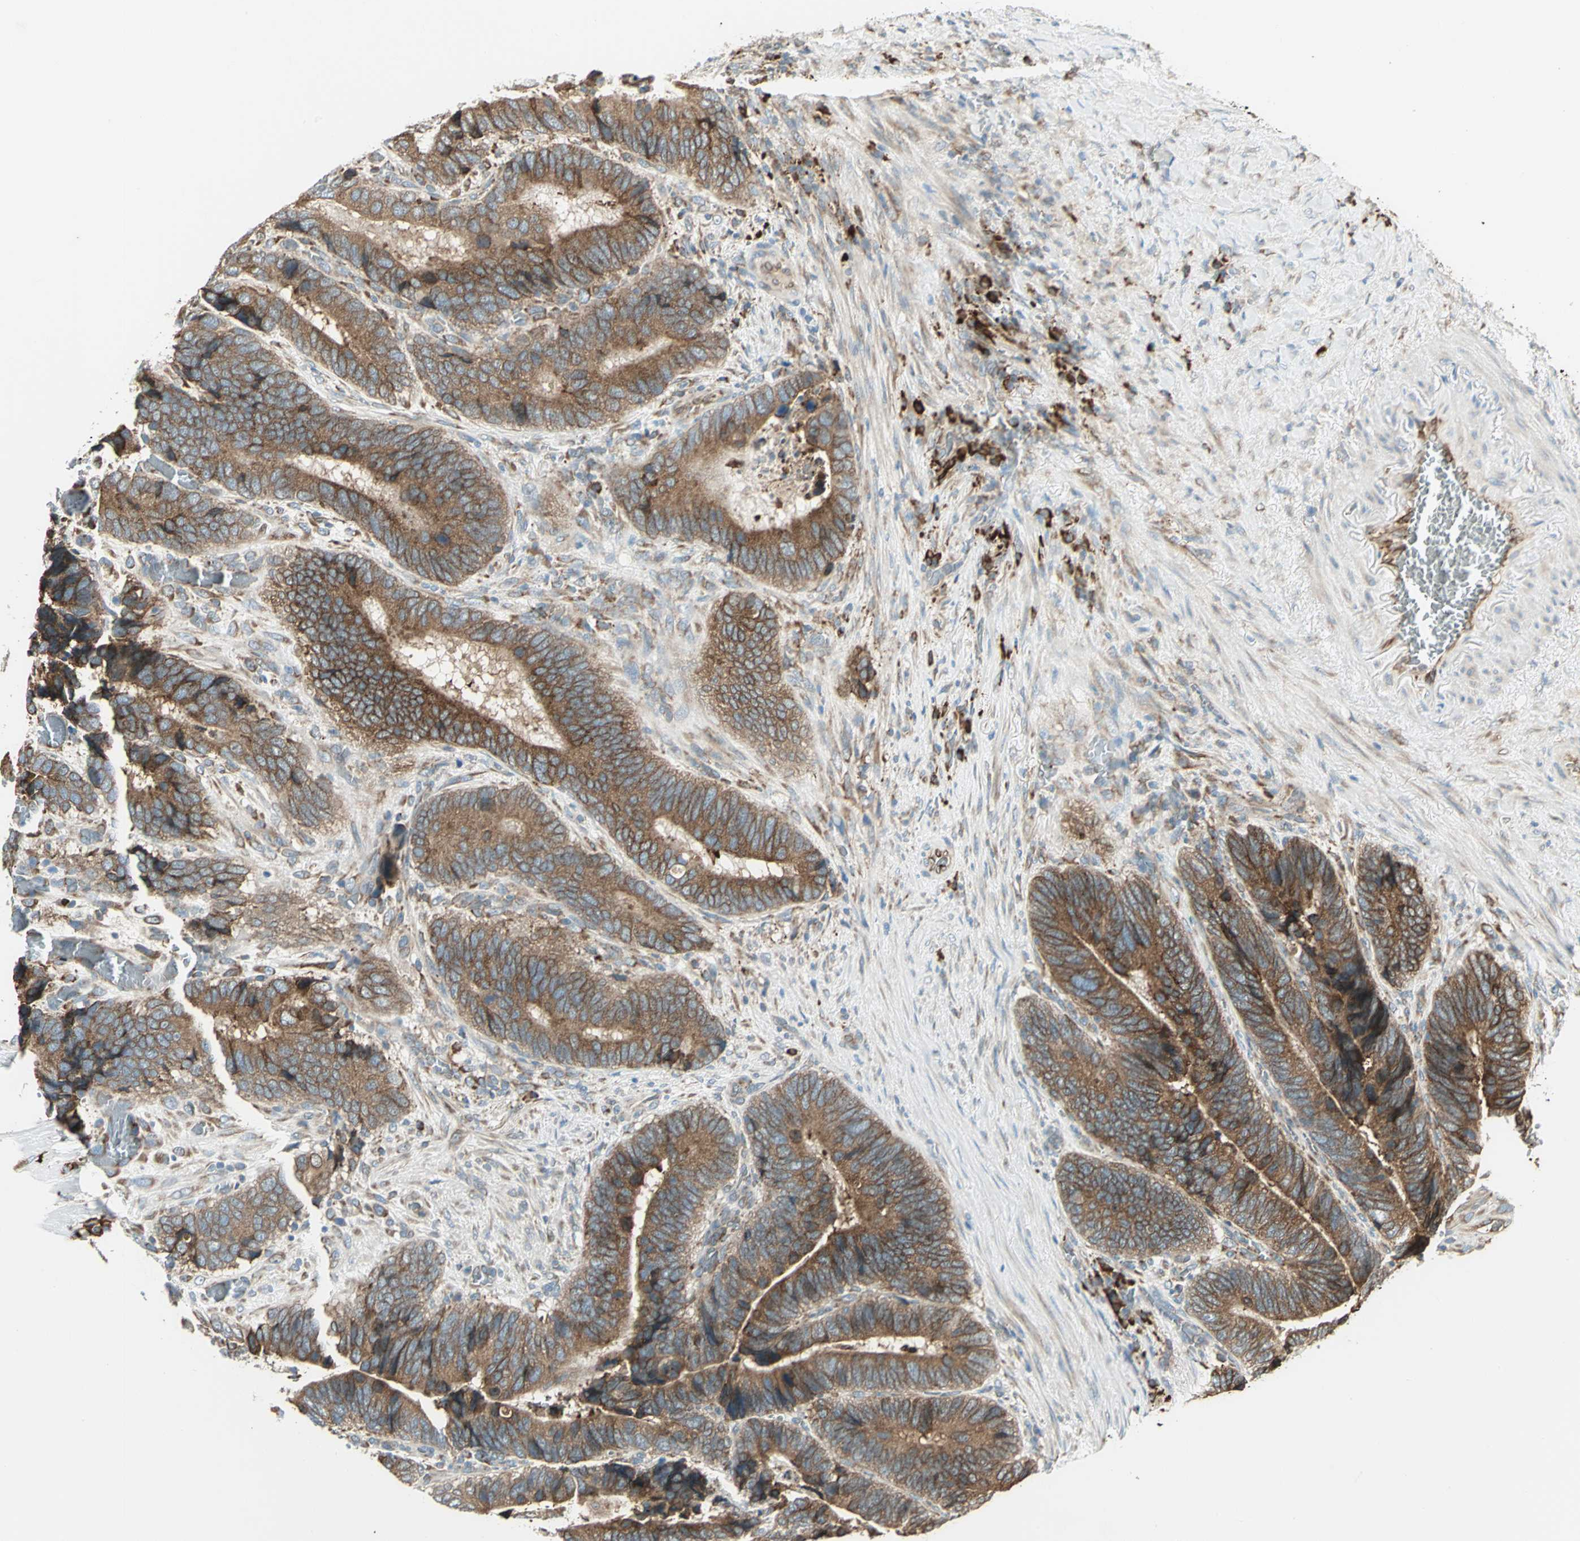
{"staining": {"intensity": "moderate", "quantity": ">75%", "location": "cytoplasmic/membranous"}, "tissue": "colorectal cancer", "cell_type": "Tumor cells", "image_type": "cancer", "snomed": [{"axis": "morphology", "description": "Adenocarcinoma, NOS"}, {"axis": "topography", "description": "Colon"}], "caption": "Brown immunohistochemical staining in colorectal cancer exhibits moderate cytoplasmic/membranous staining in approximately >75% of tumor cells. The protein of interest is shown in brown color, while the nuclei are stained blue.", "gene": "PDIA4", "patient": {"sex": "male", "age": 72}}